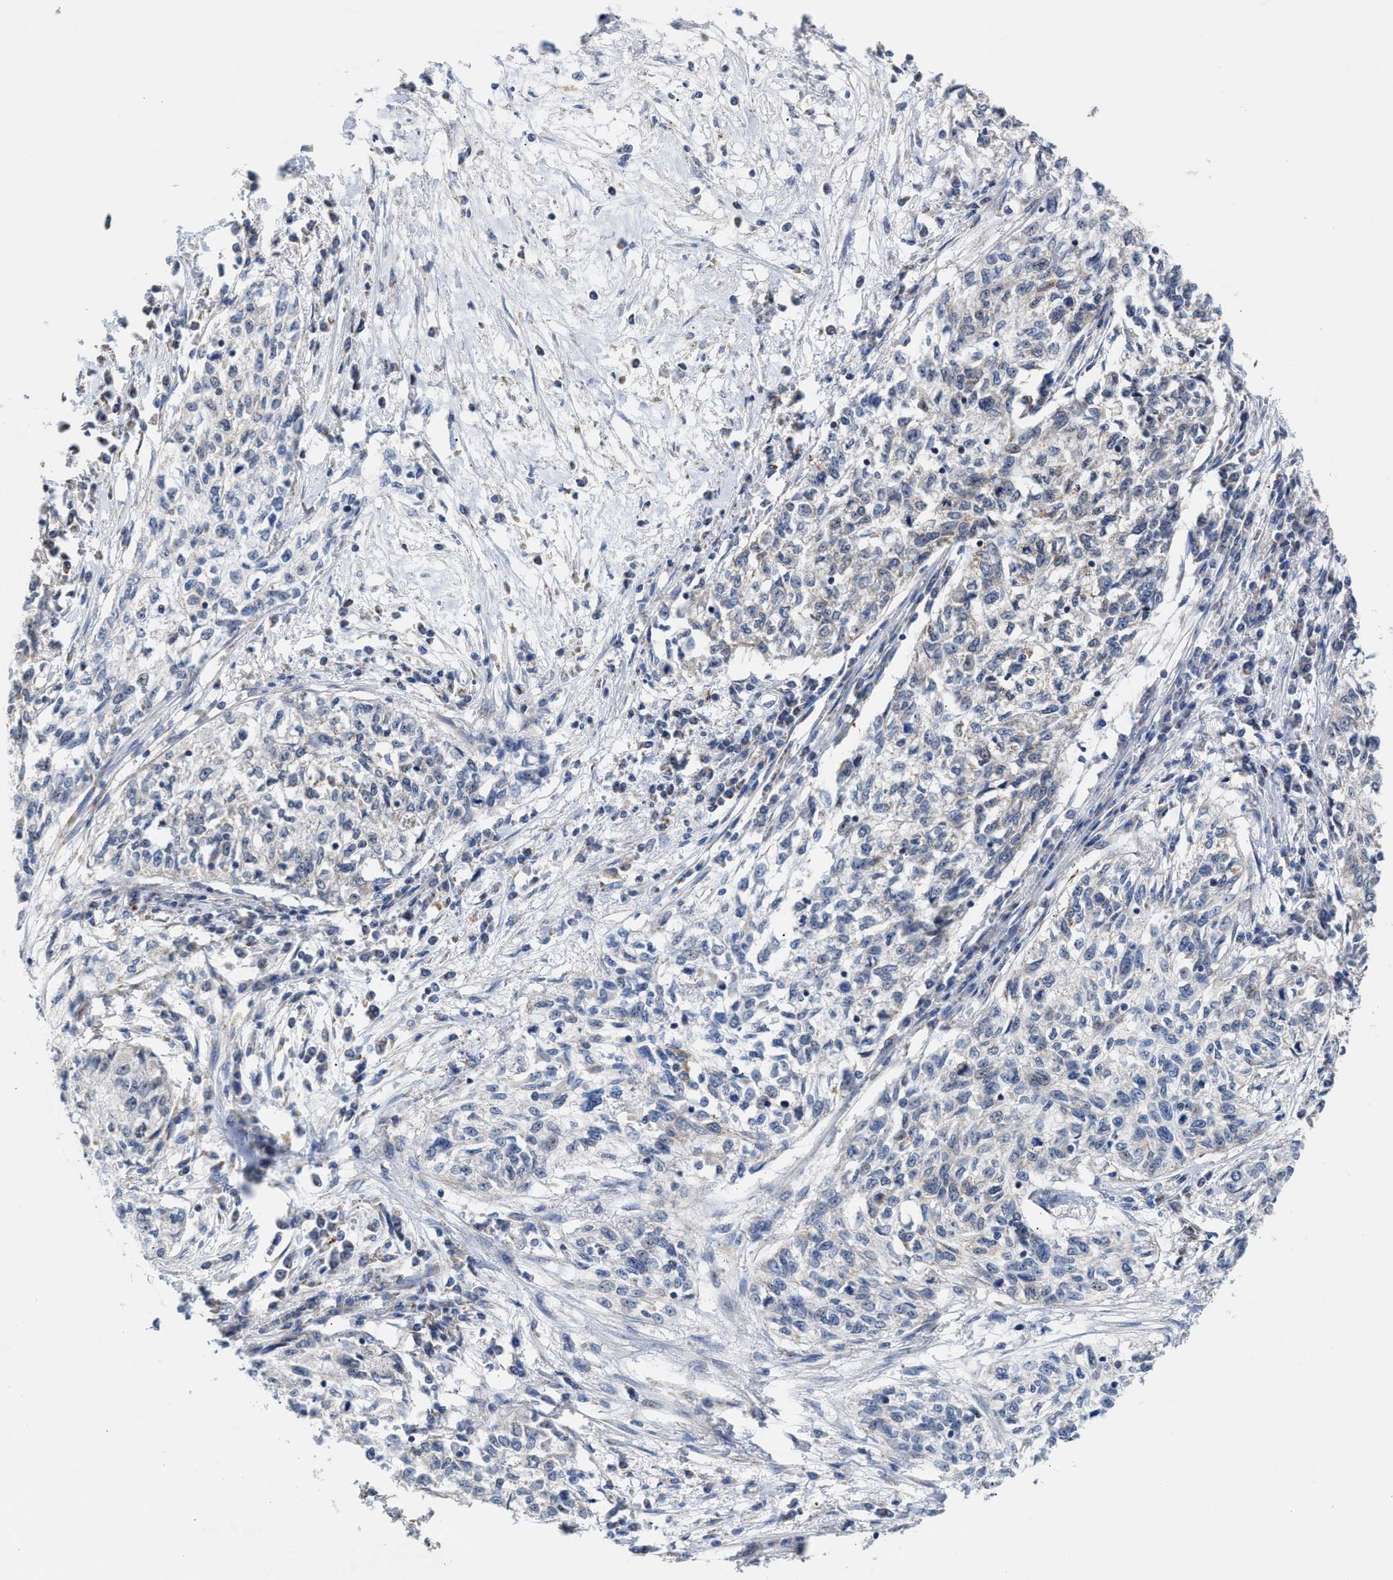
{"staining": {"intensity": "negative", "quantity": "none", "location": "none"}, "tissue": "cervical cancer", "cell_type": "Tumor cells", "image_type": "cancer", "snomed": [{"axis": "morphology", "description": "Squamous cell carcinoma, NOS"}, {"axis": "topography", "description": "Cervix"}], "caption": "A photomicrograph of human cervical cancer (squamous cell carcinoma) is negative for staining in tumor cells. (Brightfield microscopy of DAB immunohistochemistry (IHC) at high magnification).", "gene": "JAG1", "patient": {"sex": "female", "age": 57}}